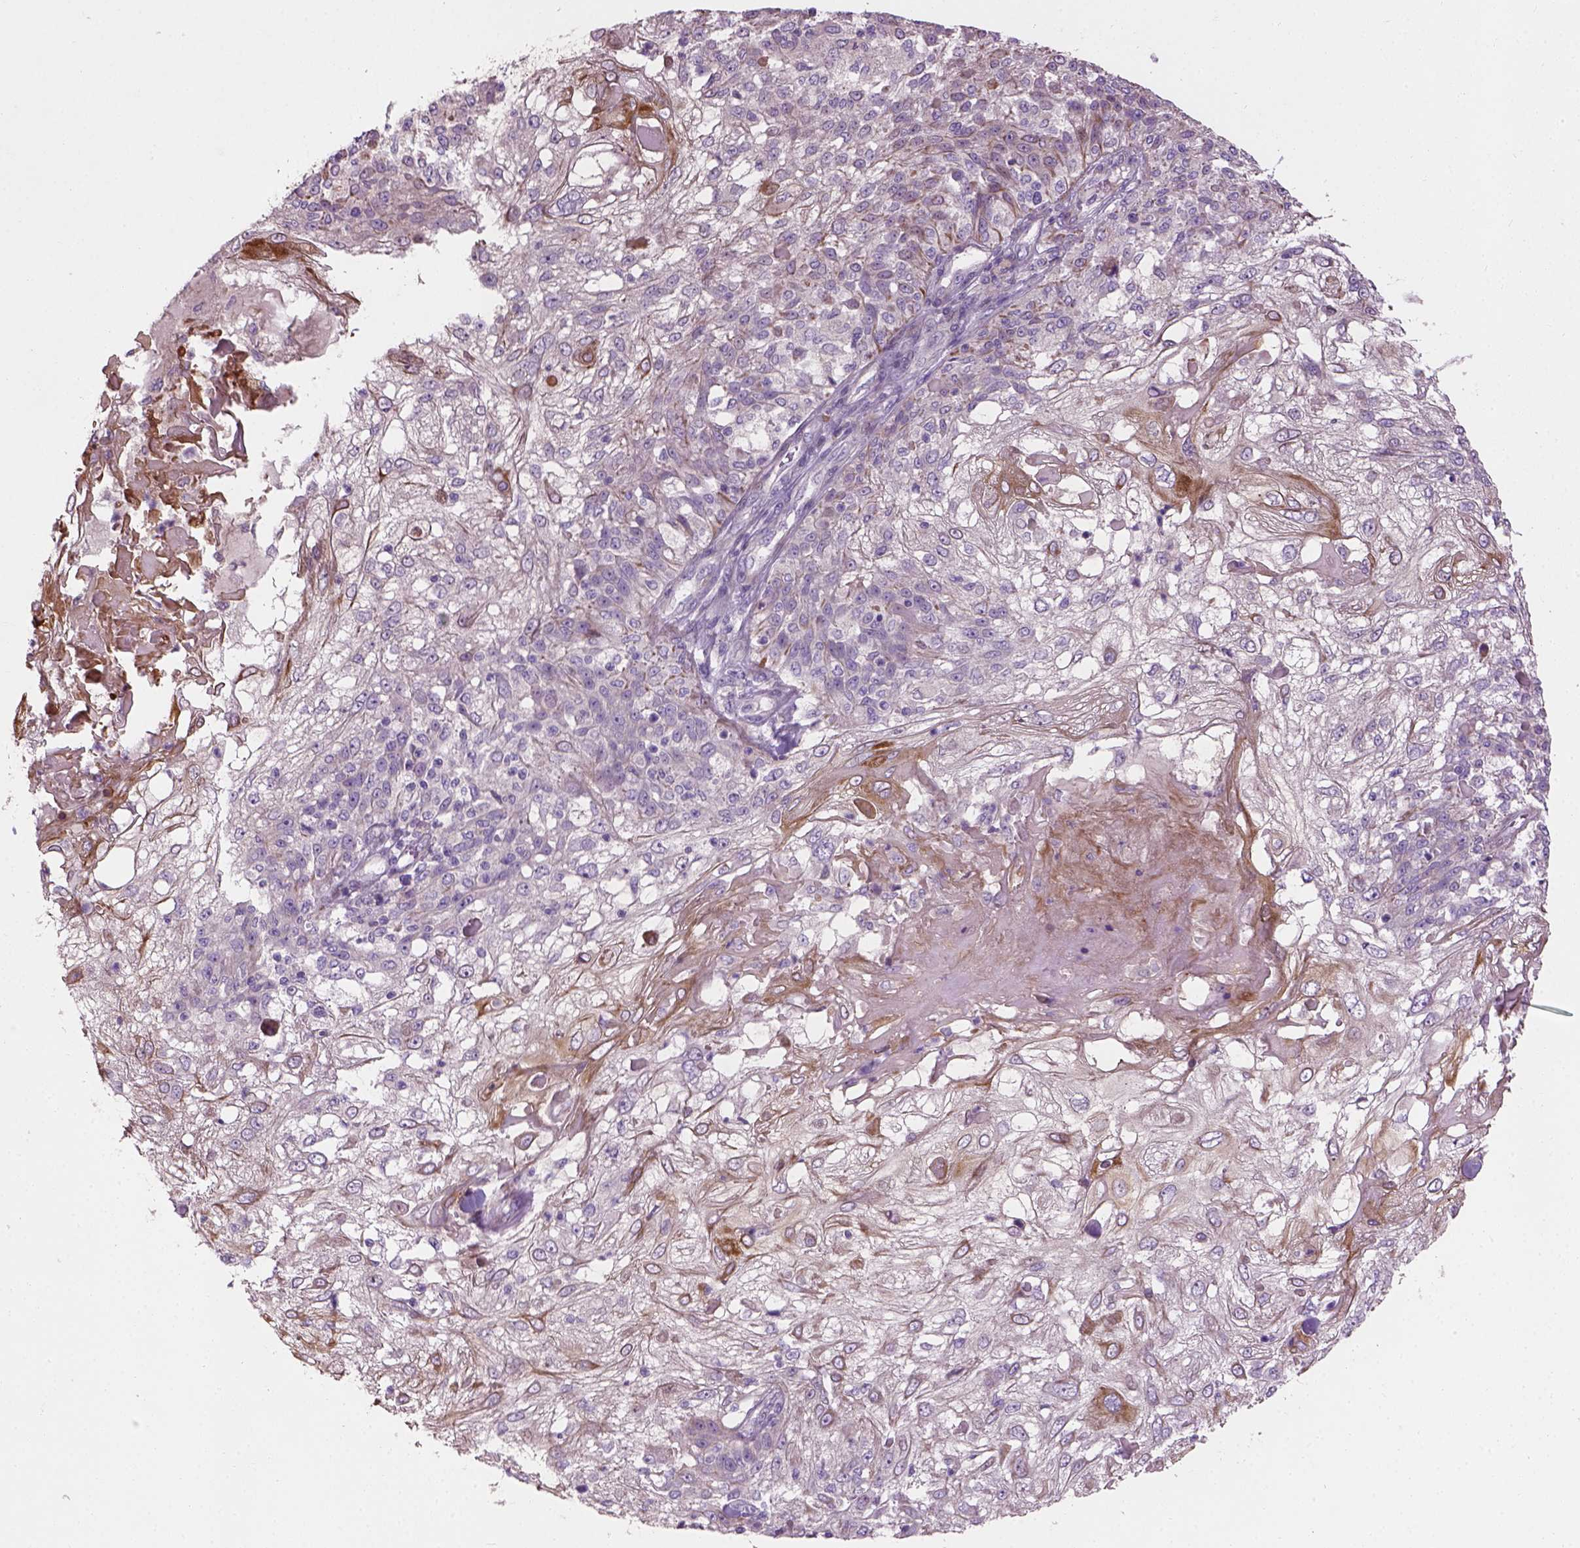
{"staining": {"intensity": "strong", "quantity": "<25%", "location": "cytoplasmic/membranous"}, "tissue": "skin cancer", "cell_type": "Tumor cells", "image_type": "cancer", "snomed": [{"axis": "morphology", "description": "Normal tissue, NOS"}, {"axis": "morphology", "description": "Squamous cell carcinoma, NOS"}, {"axis": "topography", "description": "Skin"}], "caption": "Strong cytoplasmic/membranous protein staining is present in about <25% of tumor cells in skin cancer (squamous cell carcinoma).", "gene": "PKP3", "patient": {"sex": "female", "age": 83}}